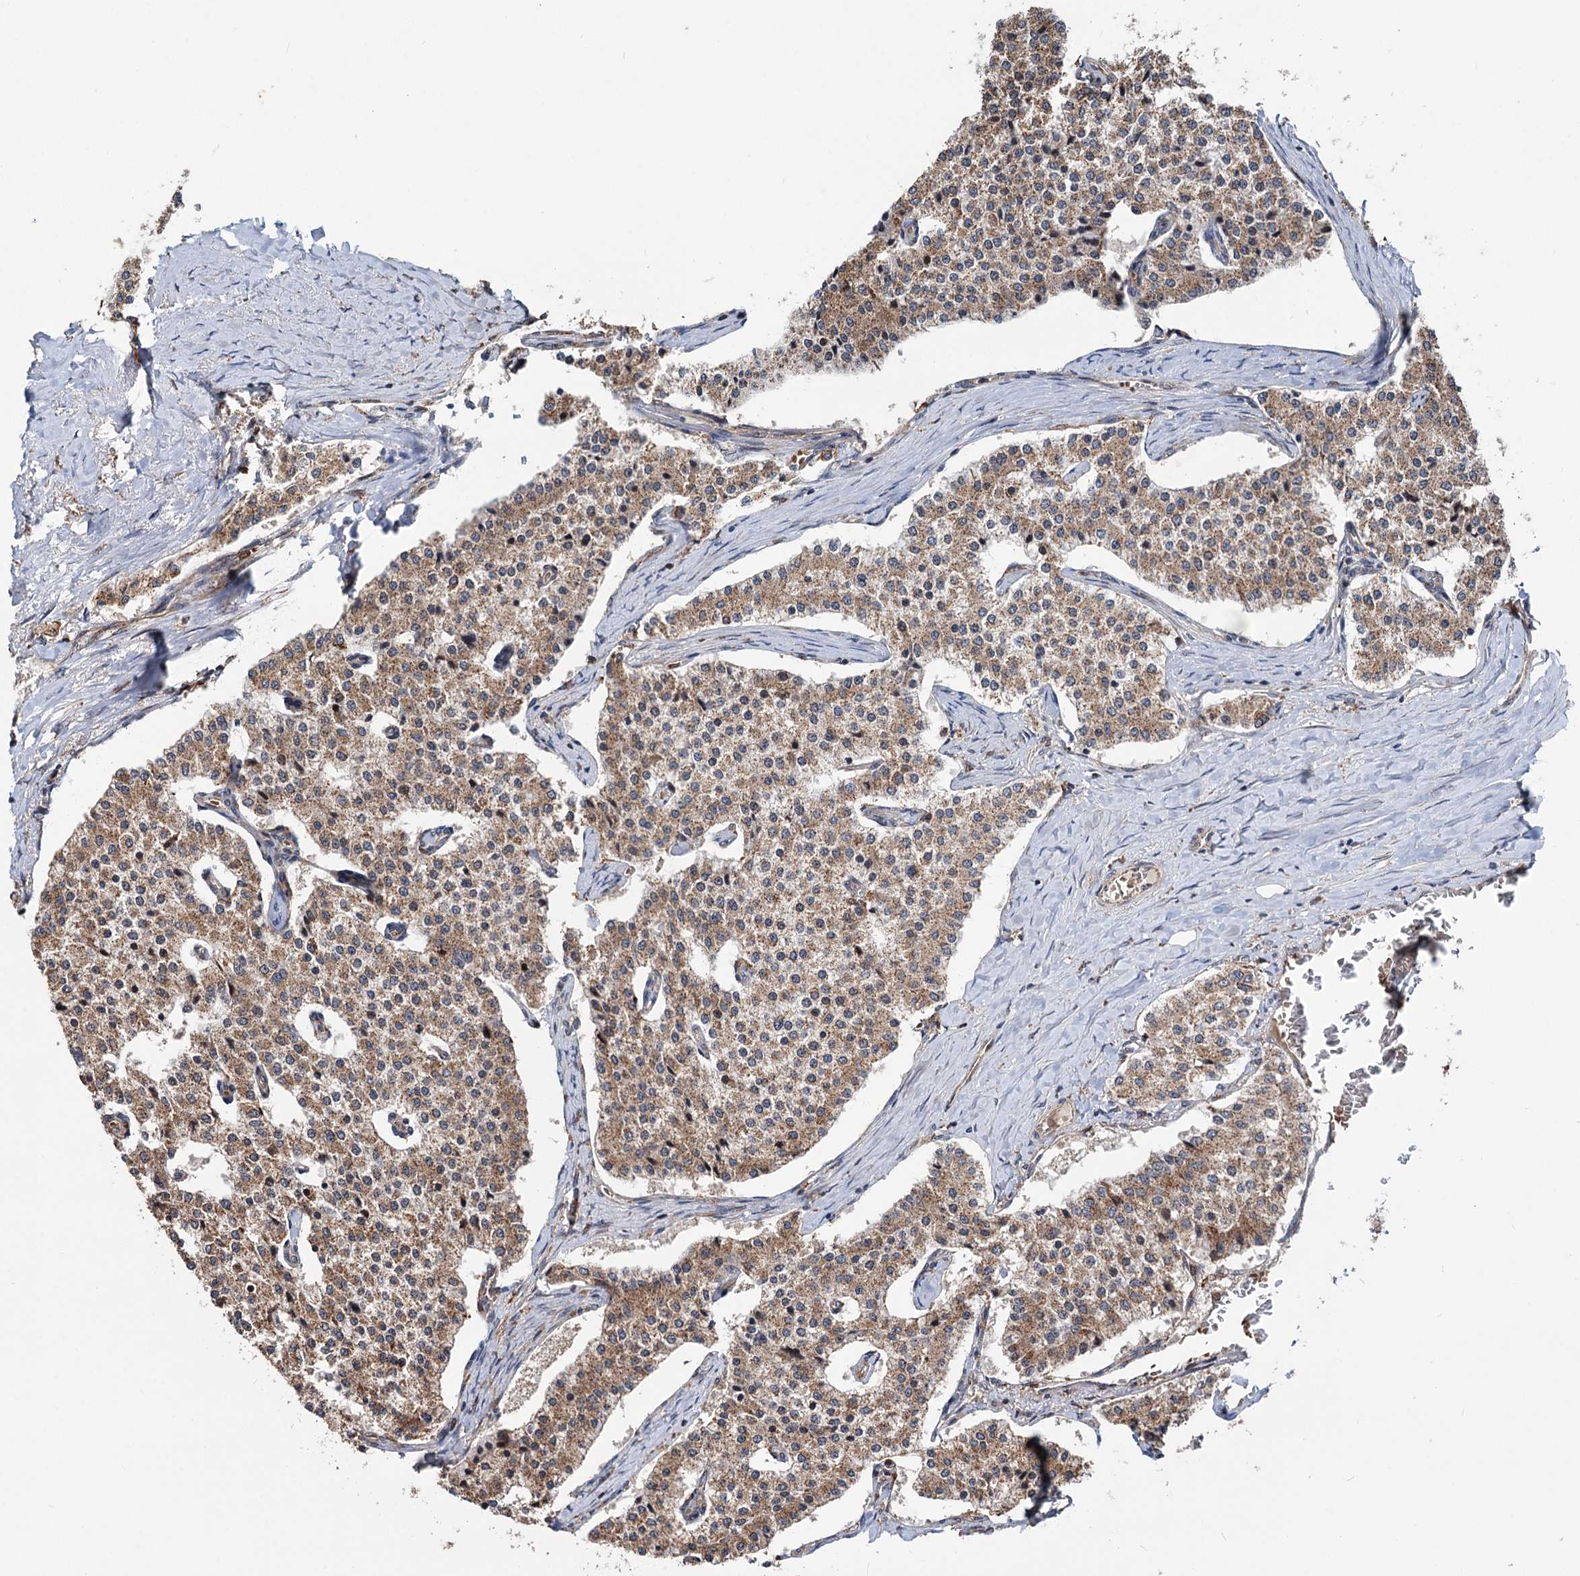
{"staining": {"intensity": "moderate", "quantity": ">75%", "location": "cytoplasmic/membranous"}, "tissue": "carcinoid", "cell_type": "Tumor cells", "image_type": "cancer", "snomed": [{"axis": "morphology", "description": "Carcinoid, malignant, NOS"}, {"axis": "topography", "description": "Colon"}], "caption": "The image shows immunohistochemical staining of carcinoid. There is moderate cytoplasmic/membranous expression is identified in approximately >75% of tumor cells. The staining is performed using DAB brown chromogen to label protein expression. The nuclei are counter-stained blue using hematoxylin.", "gene": "RNF111", "patient": {"sex": "female", "age": 52}}